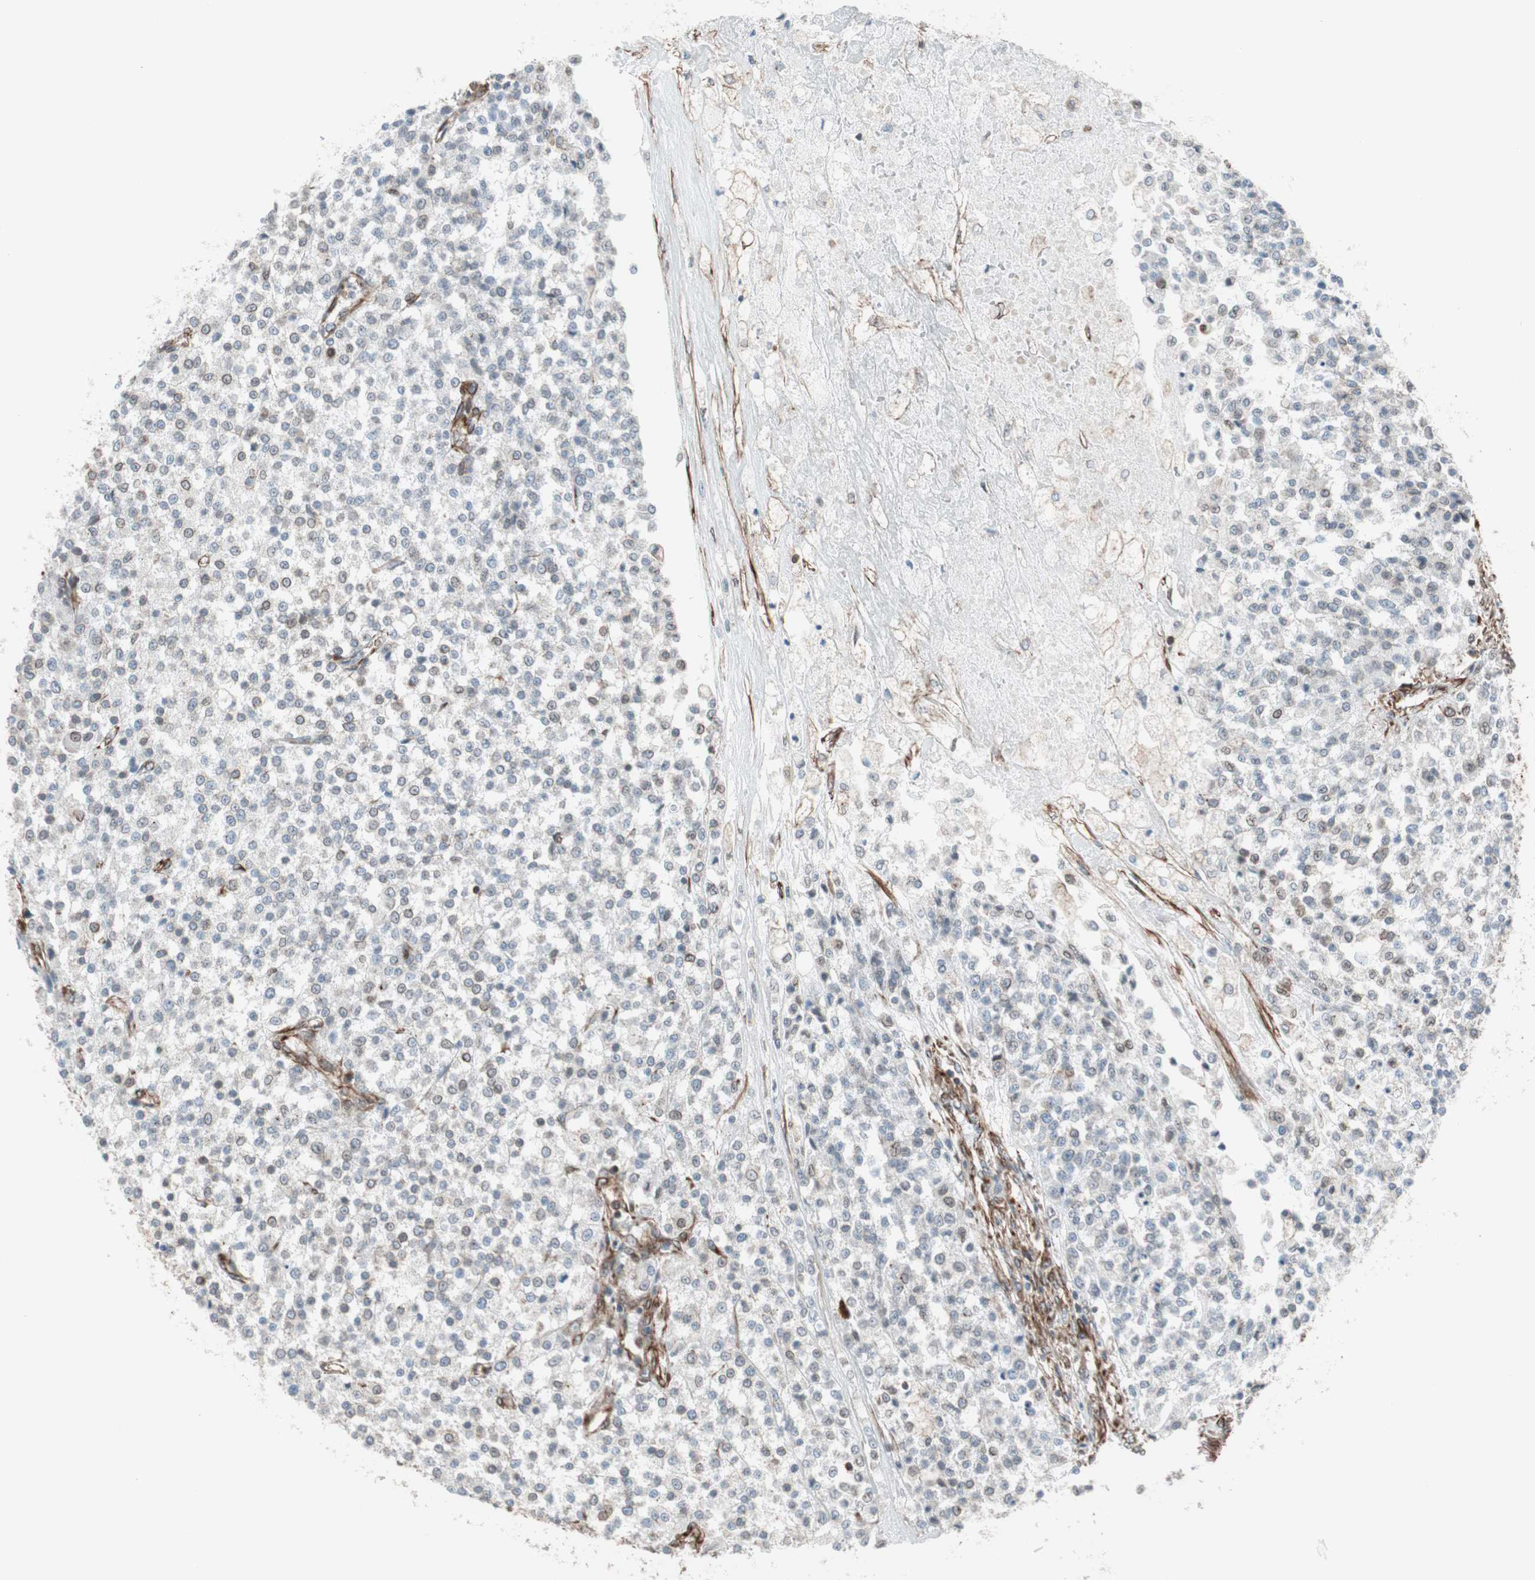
{"staining": {"intensity": "weak", "quantity": "<25%", "location": "cytoplasmic/membranous,nuclear"}, "tissue": "testis cancer", "cell_type": "Tumor cells", "image_type": "cancer", "snomed": [{"axis": "morphology", "description": "Seminoma, NOS"}, {"axis": "topography", "description": "Testis"}], "caption": "Tumor cells are negative for brown protein staining in testis seminoma.", "gene": "TCTA", "patient": {"sex": "male", "age": 59}}